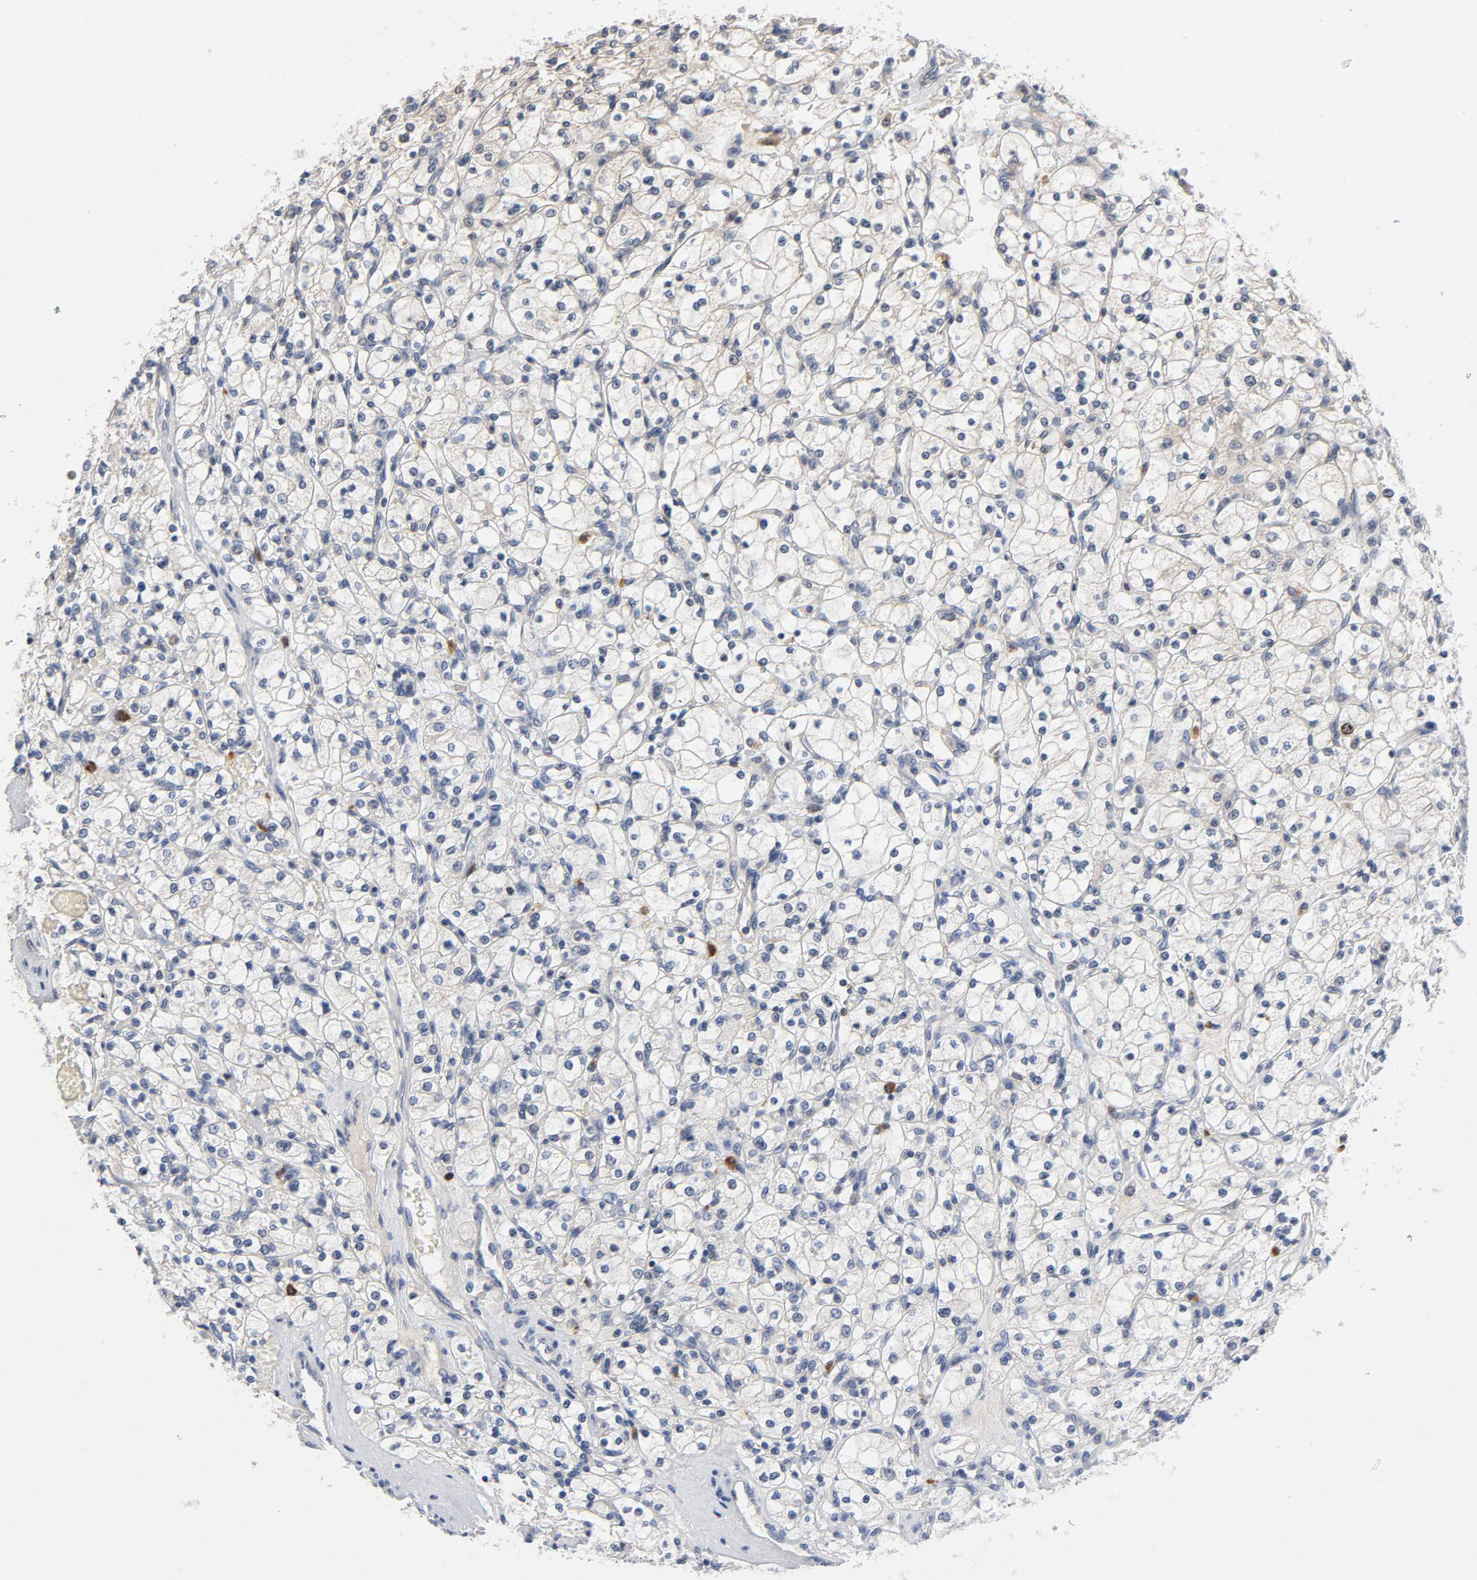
{"staining": {"intensity": "moderate", "quantity": "<25%", "location": "nuclear"}, "tissue": "renal cancer", "cell_type": "Tumor cells", "image_type": "cancer", "snomed": [{"axis": "morphology", "description": "Adenocarcinoma, NOS"}, {"axis": "topography", "description": "Kidney"}], "caption": "Immunohistochemistry (IHC) histopathology image of human renal adenocarcinoma stained for a protein (brown), which demonstrates low levels of moderate nuclear expression in approximately <25% of tumor cells.", "gene": "BIRC5", "patient": {"sex": "female", "age": 83}}